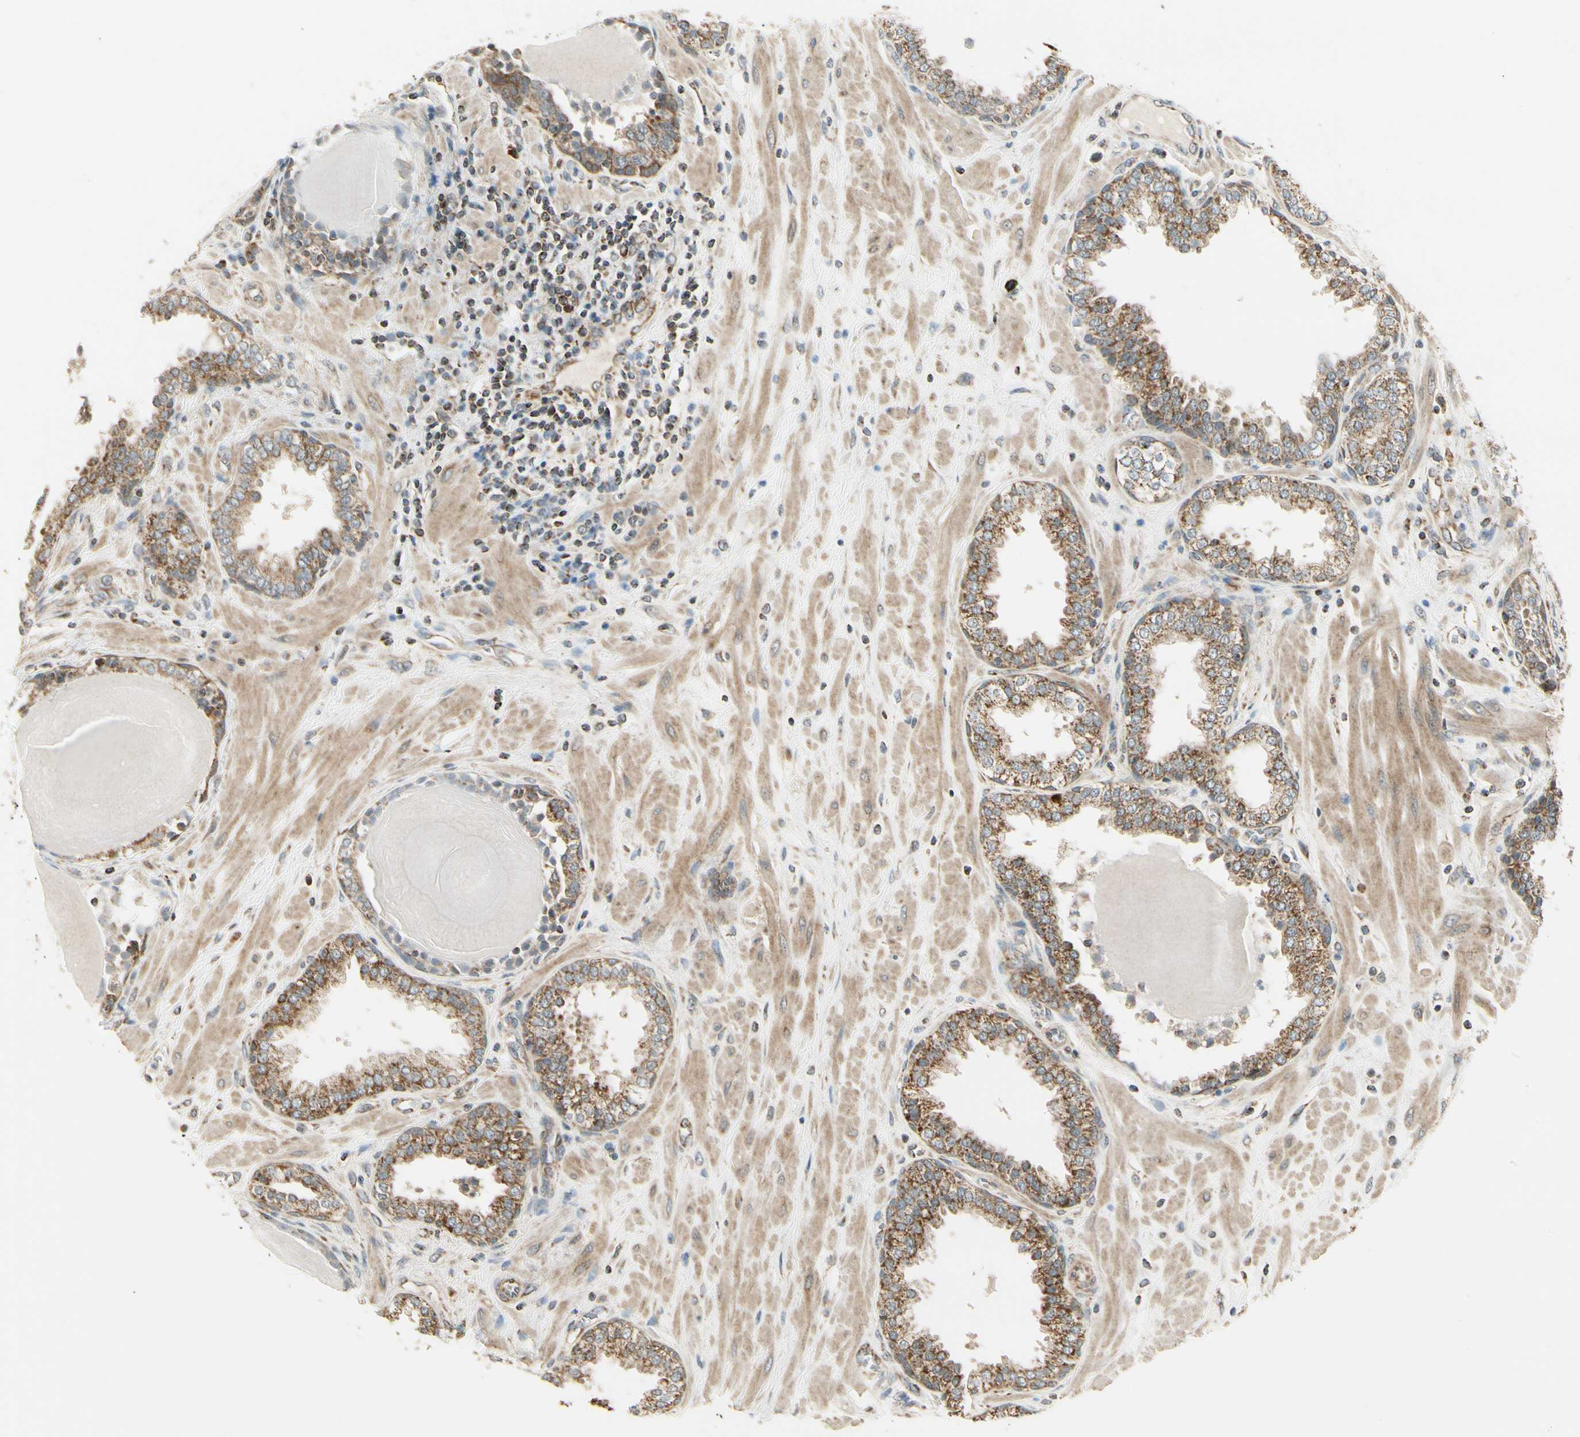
{"staining": {"intensity": "moderate", "quantity": "25%-75%", "location": "cytoplasmic/membranous"}, "tissue": "prostate", "cell_type": "Glandular cells", "image_type": "normal", "snomed": [{"axis": "morphology", "description": "Normal tissue, NOS"}, {"axis": "topography", "description": "Prostate"}], "caption": "A medium amount of moderate cytoplasmic/membranous expression is identified in about 25%-75% of glandular cells in normal prostate. The protein is shown in brown color, while the nuclei are stained blue.", "gene": "EPHB3", "patient": {"sex": "male", "age": 51}}